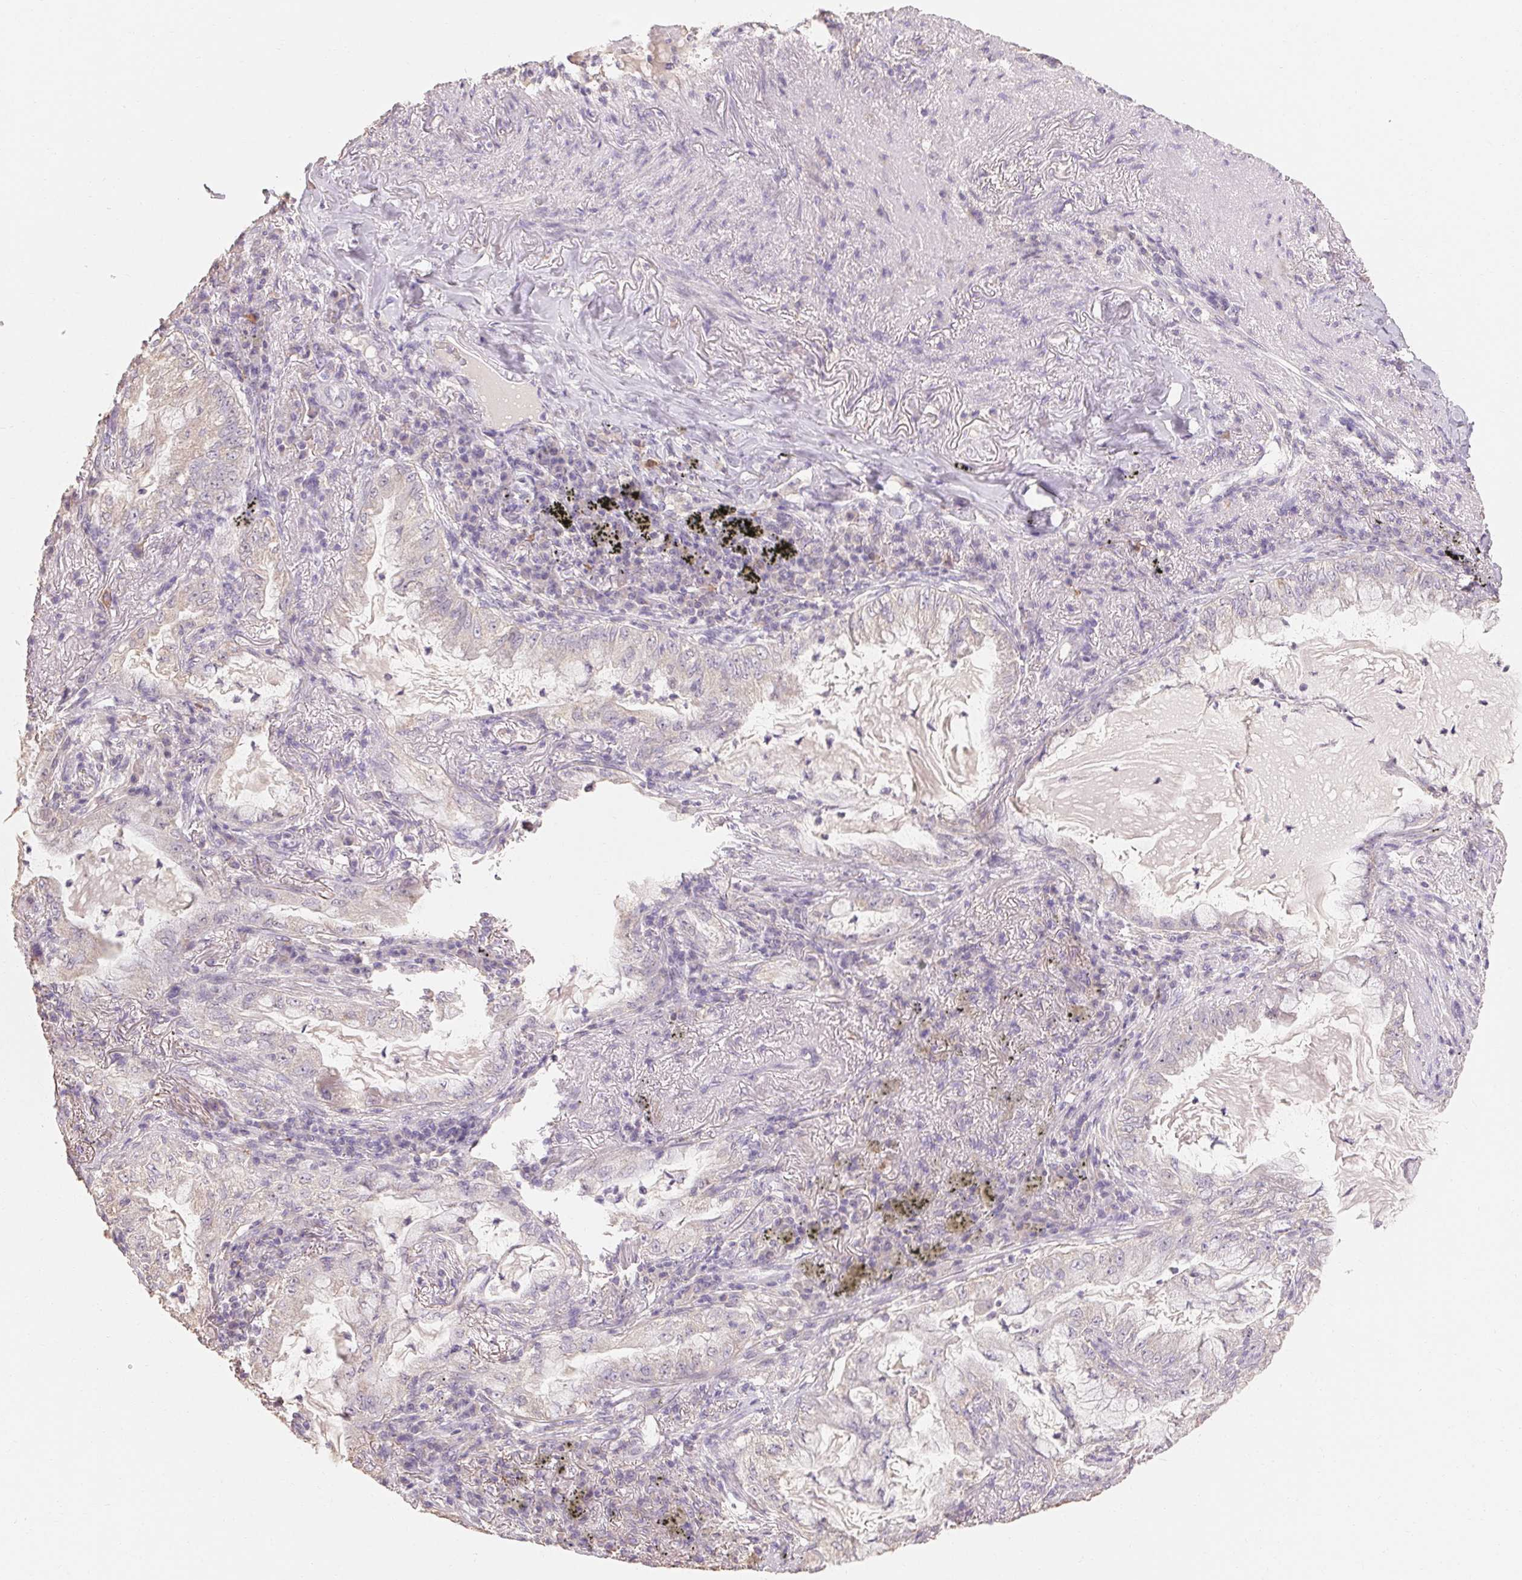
{"staining": {"intensity": "negative", "quantity": "none", "location": "none"}, "tissue": "lung cancer", "cell_type": "Tumor cells", "image_type": "cancer", "snomed": [{"axis": "morphology", "description": "Adenocarcinoma, NOS"}, {"axis": "topography", "description": "Lung"}], "caption": "The micrograph demonstrates no significant staining in tumor cells of adenocarcinoma (lung).", "gene": "MAP7D2", "patient": {"sex": "female", "age": 73}}